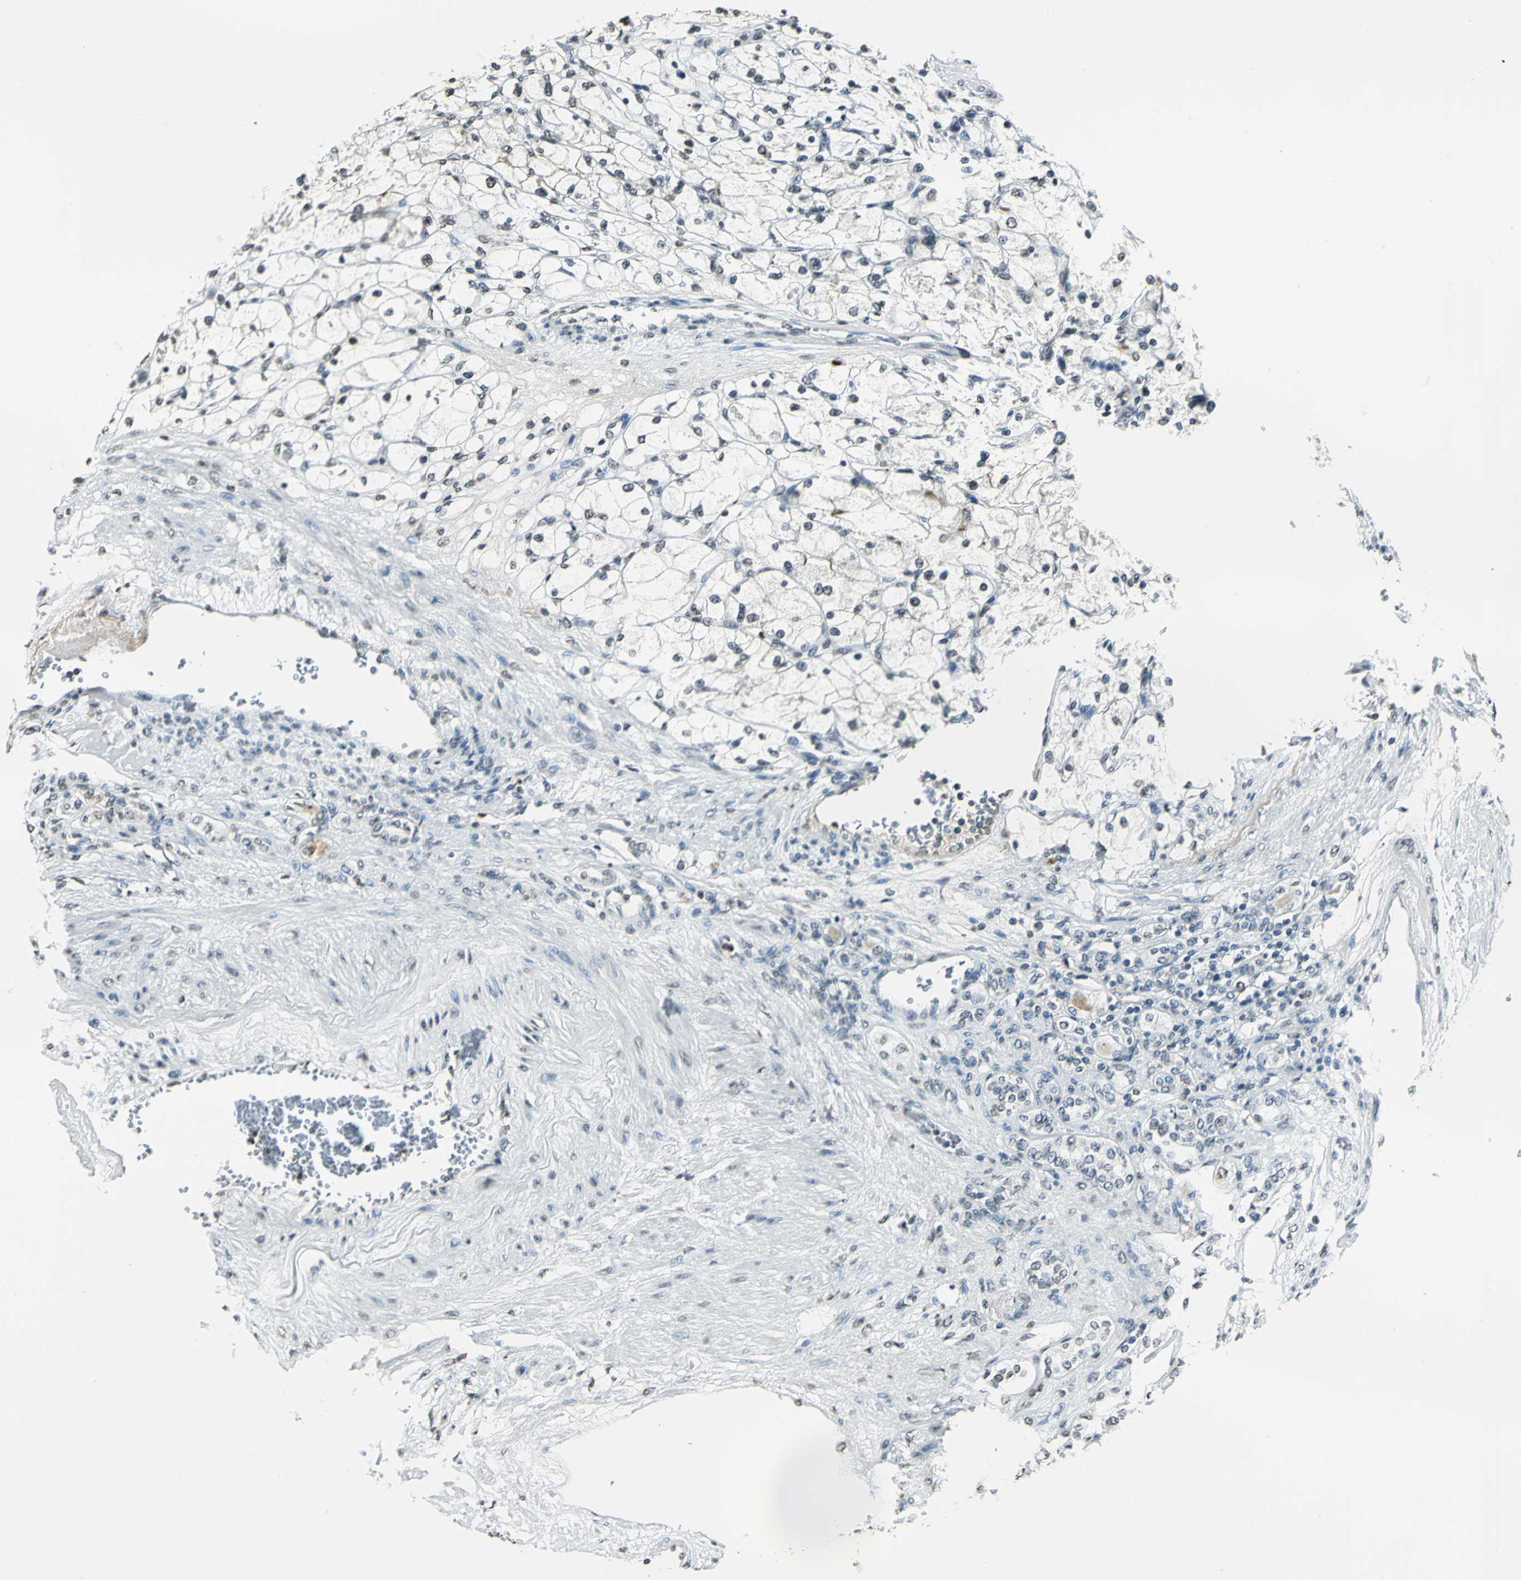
{"staining": {"intensity": "weak", "quantity": "<25%", "location": "nuclear"}, "tissue": "renal cancer", "cell_type": "Tumor cells", "image_type": "cancer", "snomed": [{"axis": "morphology", "description": "Adenocarcinoma, NOS"}, {"axis": "topography", "description": "Kidney"}], "caption": "DAB immunohistochemical staining of renal cancer exhibits no significant expression in tumor cells.", "gene": "MCM4", "patient": {"sex": "female", "age": 83}}